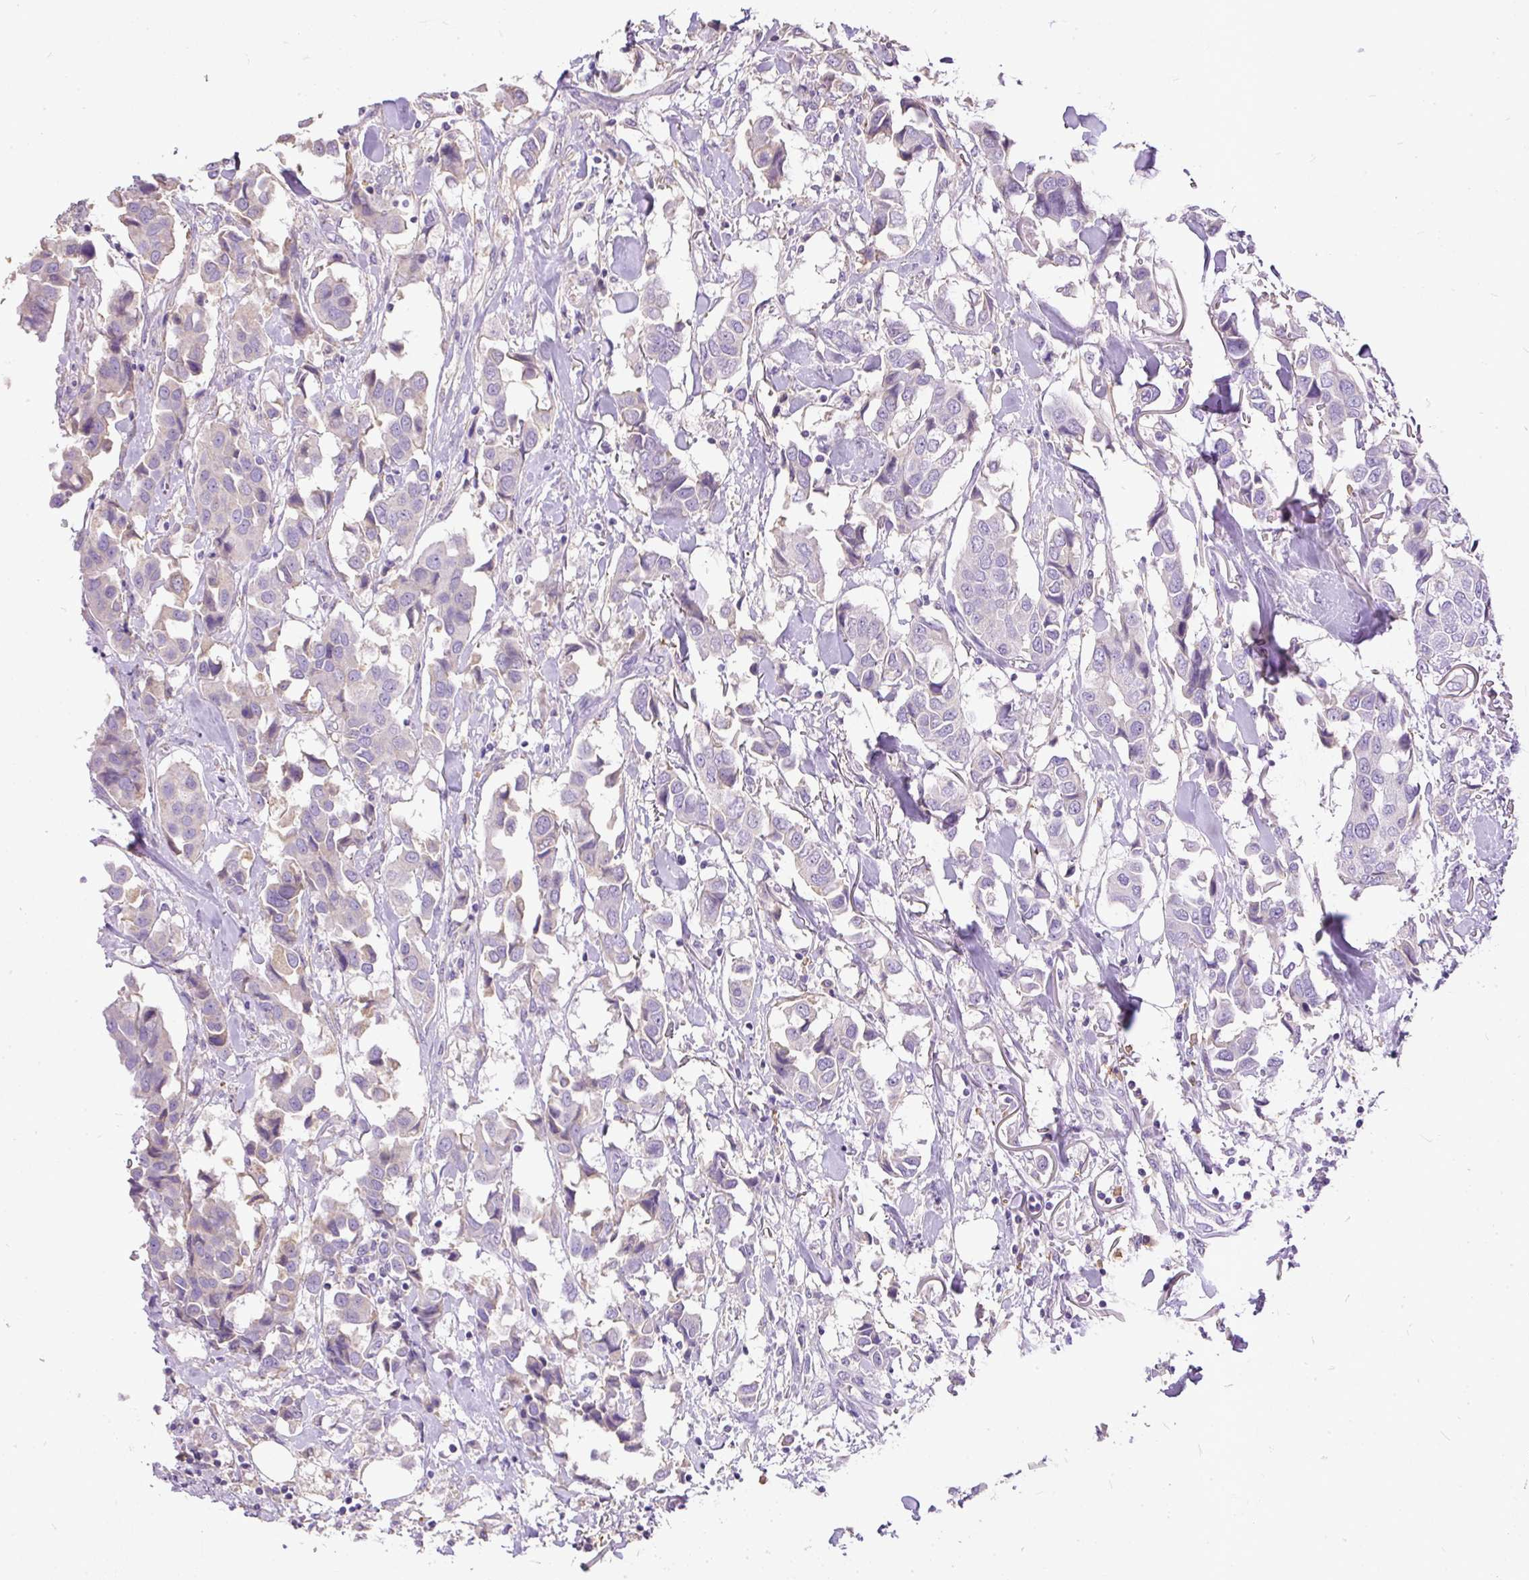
{"staining": {"intensity": "negative", "quantity": "none", "location": "none"}, "tissue": "breast cancer", "cell_type": "Tumor cells", "image_type": "cancer", "snomed": [{"axis": "morphology", "description": "Duct carcinoma"}, {"axis": "topography", "description": "Breast"}], "caption": "A micrograph of breast cancer (infiltrating ductal carcinoma) stained for a protein shows no brown staining in tumor cells.", "gene": "GBX1", "patient": {"sex": "female", "age": 80}}